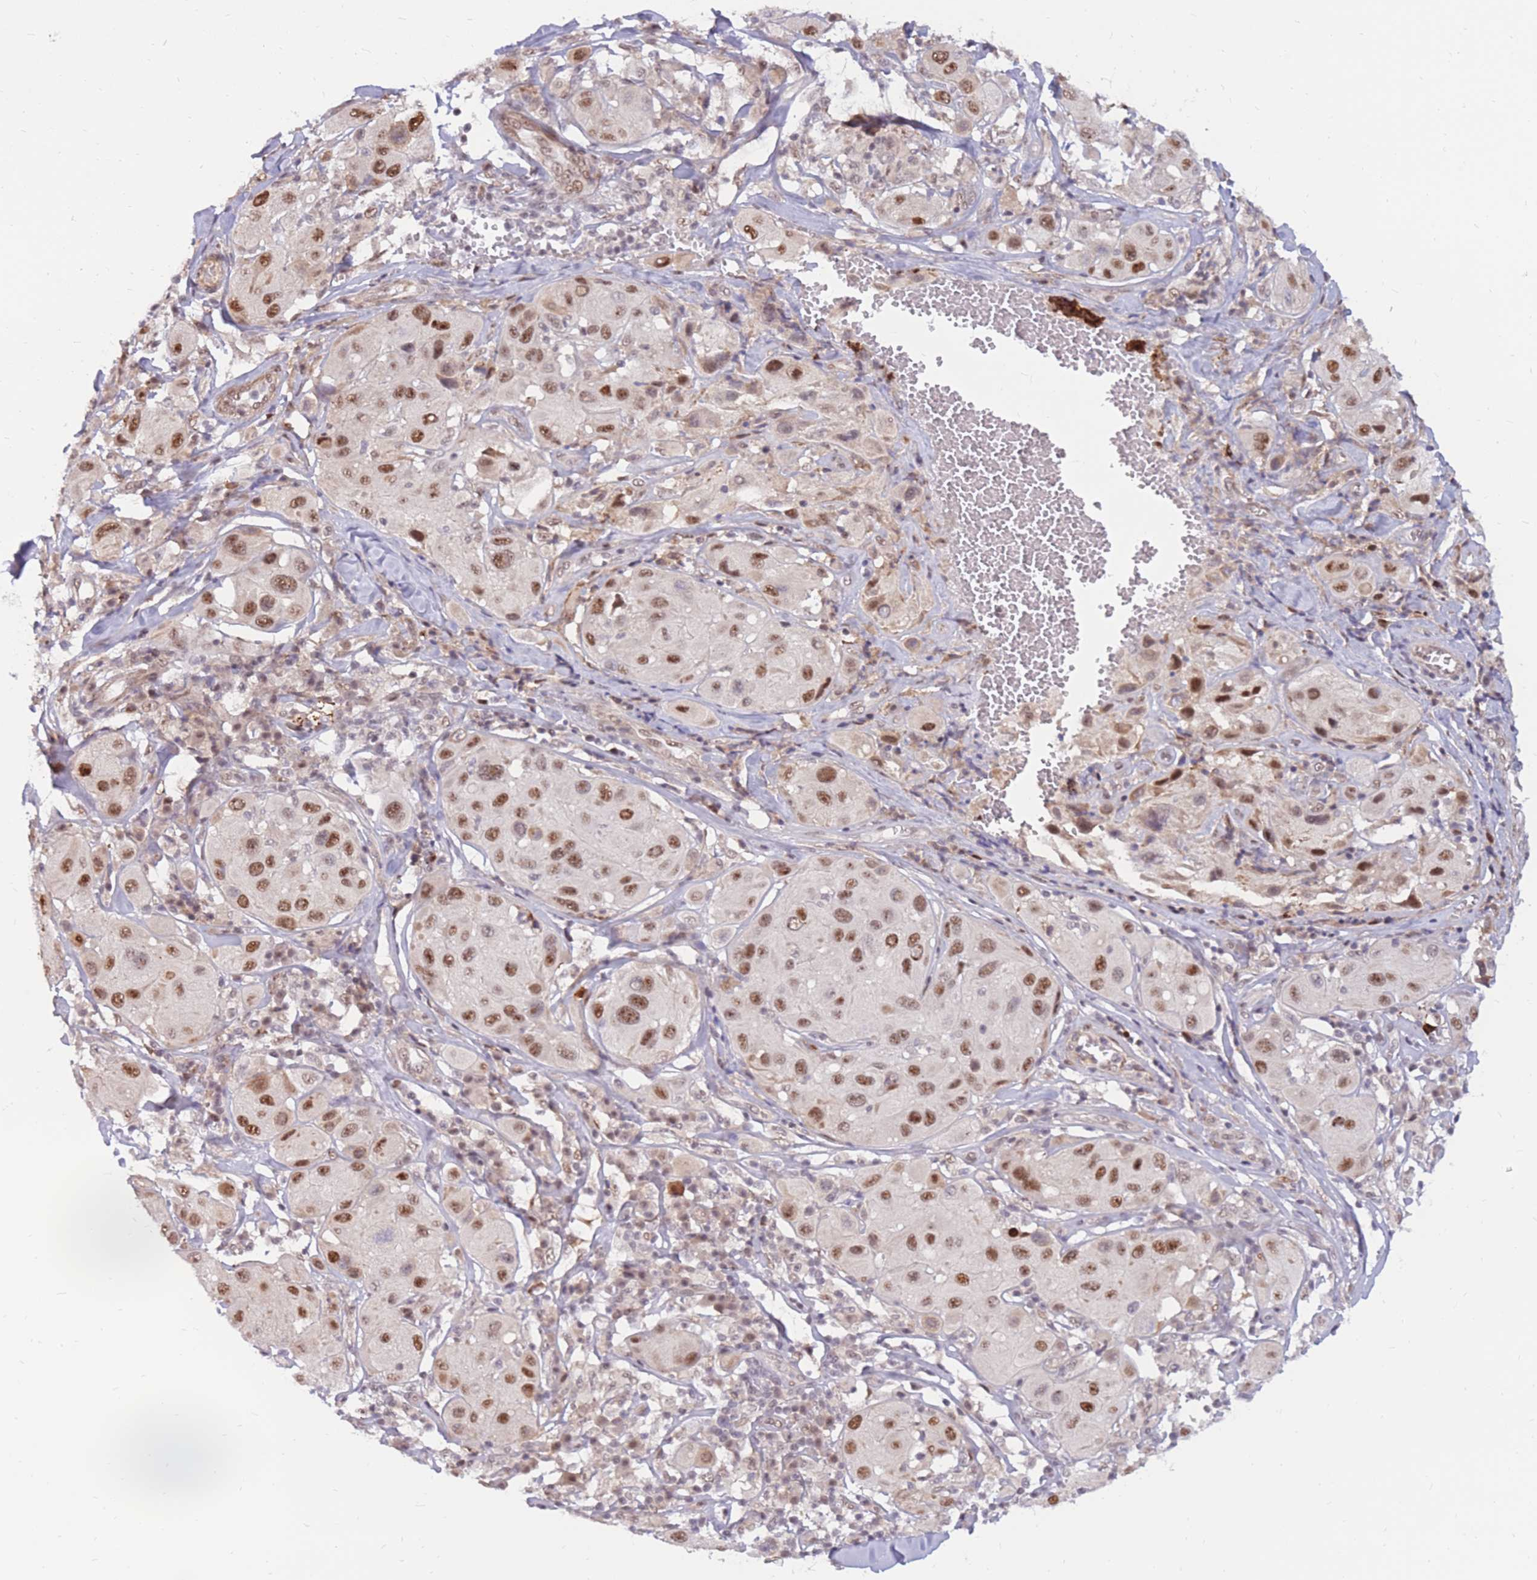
{"staining": {"intensity": "moderate", "quantity": ">75%", "location": "nuclear"}, "tissue": "melanoma", "cell_type": "Tumor cells", "image_type": "cancer", "snomed": [{"axis": "morphology", "description": "Malignant melanoma, Metastatic site"}, {"axis": "topography", "description": "Skin"}], "caption": "Malignant melanoma (metastatic site) stained with immunohistochemistry (IHC) reveals moderate nuclear staining in approximately >75% of tumor cells.", "gene": "ERICH6B", "patient": {"sex": "male", "age": 41}}